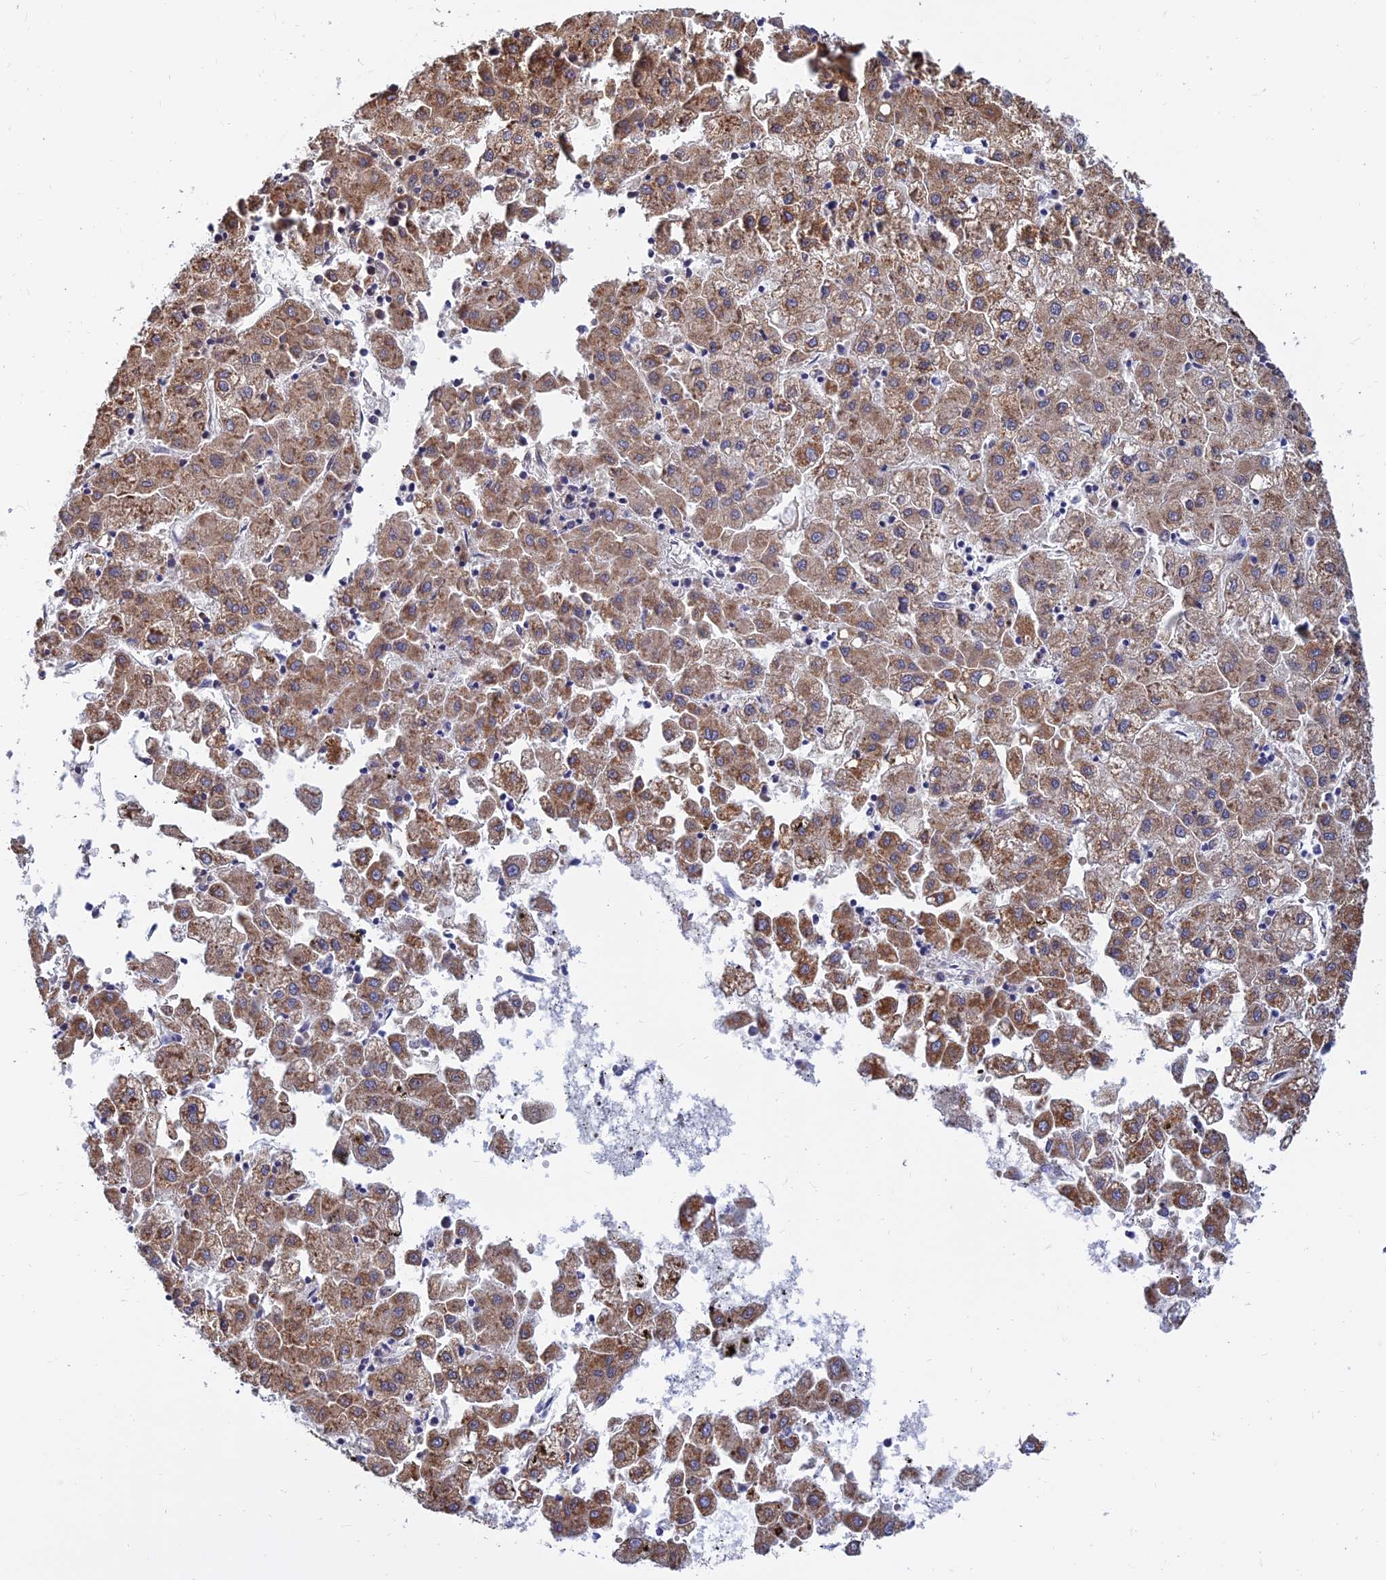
{"staining": {"intensity": "moderate", "quantity": ">75%", "location": "cytoplasmic/membranous"}, "tissue": "liver cancer", "cell_type": "Tumor cells", "image_type": "cancer", "snomed": [{"axis": "morphology", "description": "Carcinoma, Hepatocellular, NOS"}, {"axis": "topography", "description": "Liver"}], "caption": "High-power microscopy captured an immunohistochemistry histopathology image of liver cancer, revealing moderate cytoplasmic/membranous expression in about >75% of tumor cells. Using DAB (brown) and hematoxylin (blue) stains, captured at high magnification using brightfield microscopy.", "gene": "MGST1", "patient": {"sex": "male", "age": 72}}